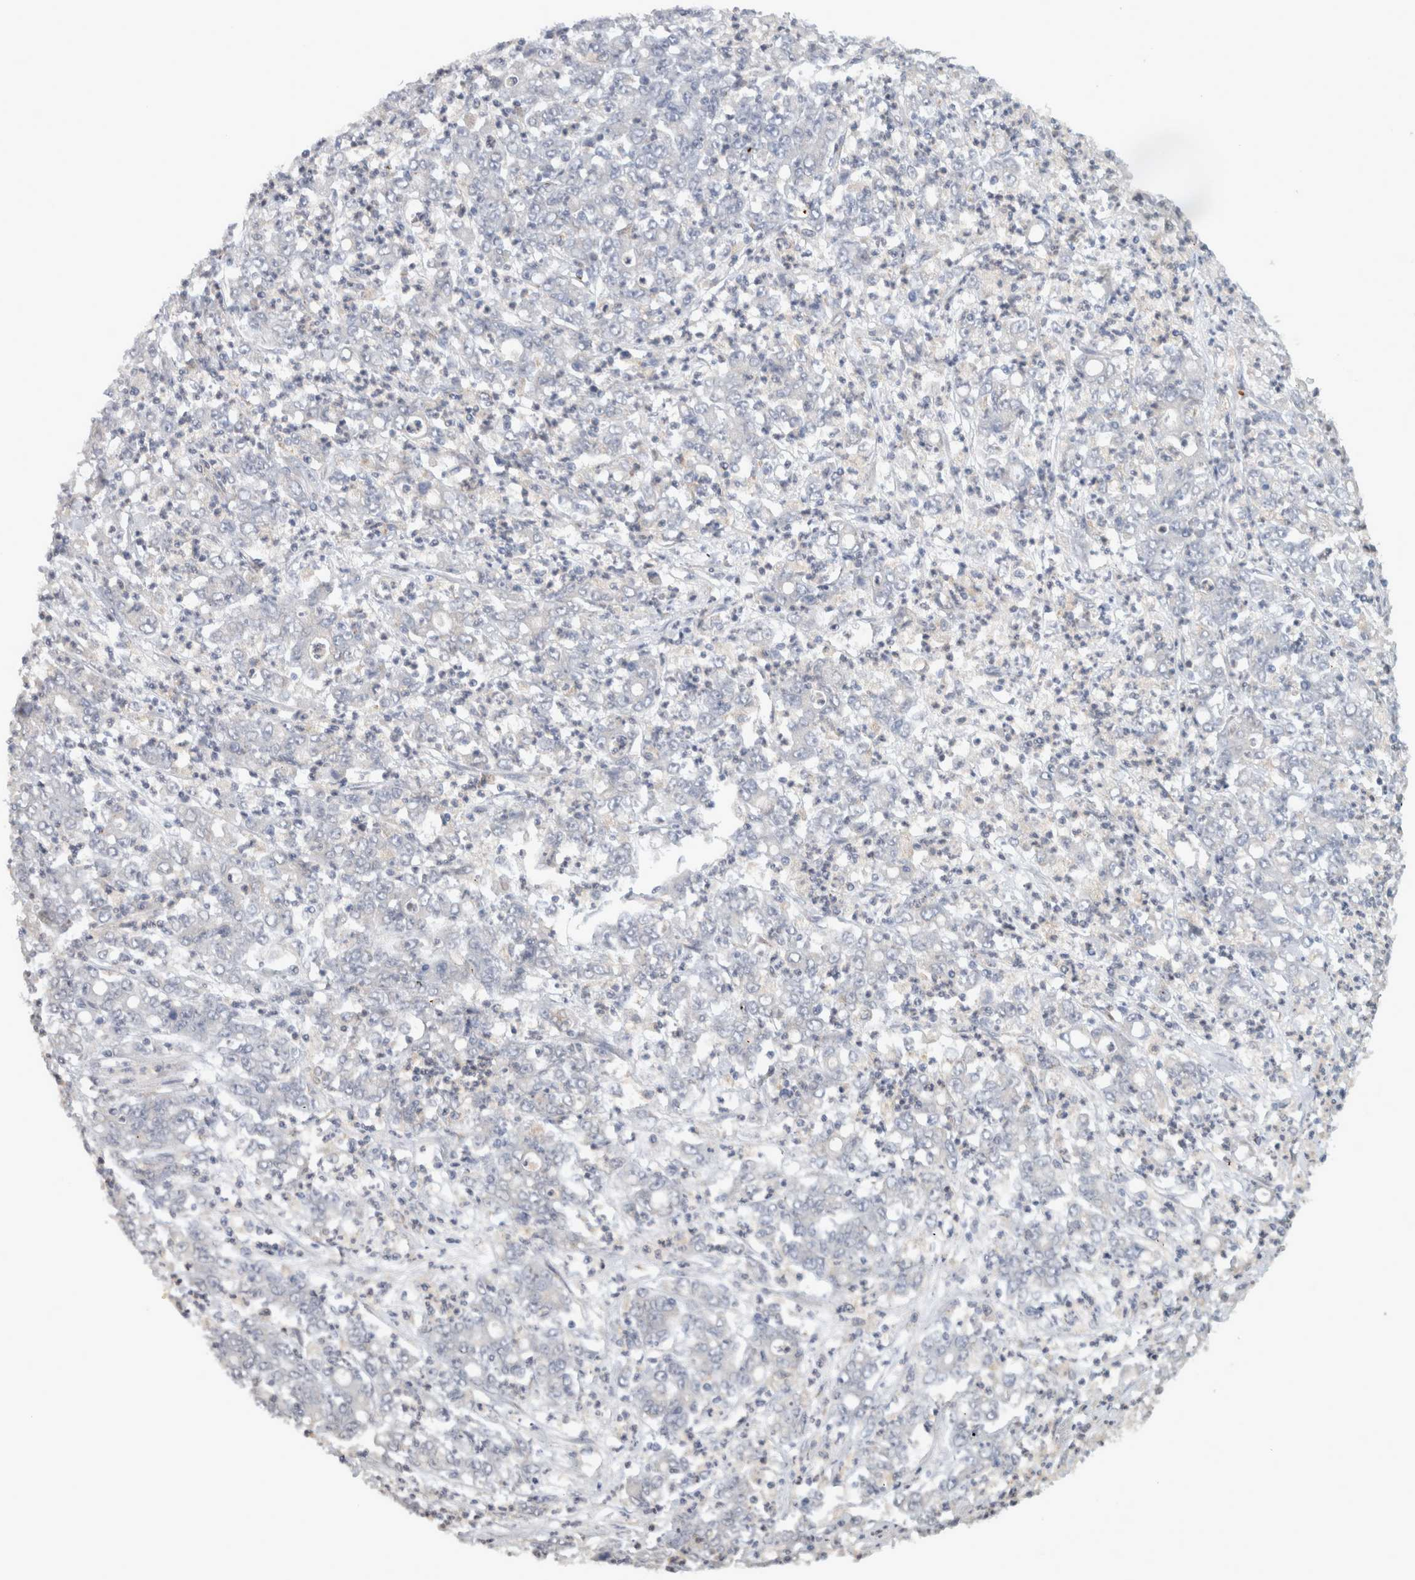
{"staining": {"intensity": "negative", "quantity": "none", "location": "none"}, "tissue": "stomach cancer", "cell_type": "Tumor cells", "image_type": "cancer", "snomed": [{"axis": "morphology", "description": "Adenocarcinoma, NOS"}, {"axis": "topography", "description": "Stomach, lower"}], "caption": "Immunohistochemistry (IHC) of stomach cancer shows no positivity in tumor cells.", "gene": "RAB18", "patient": {"sex": "female", "age": 71}}